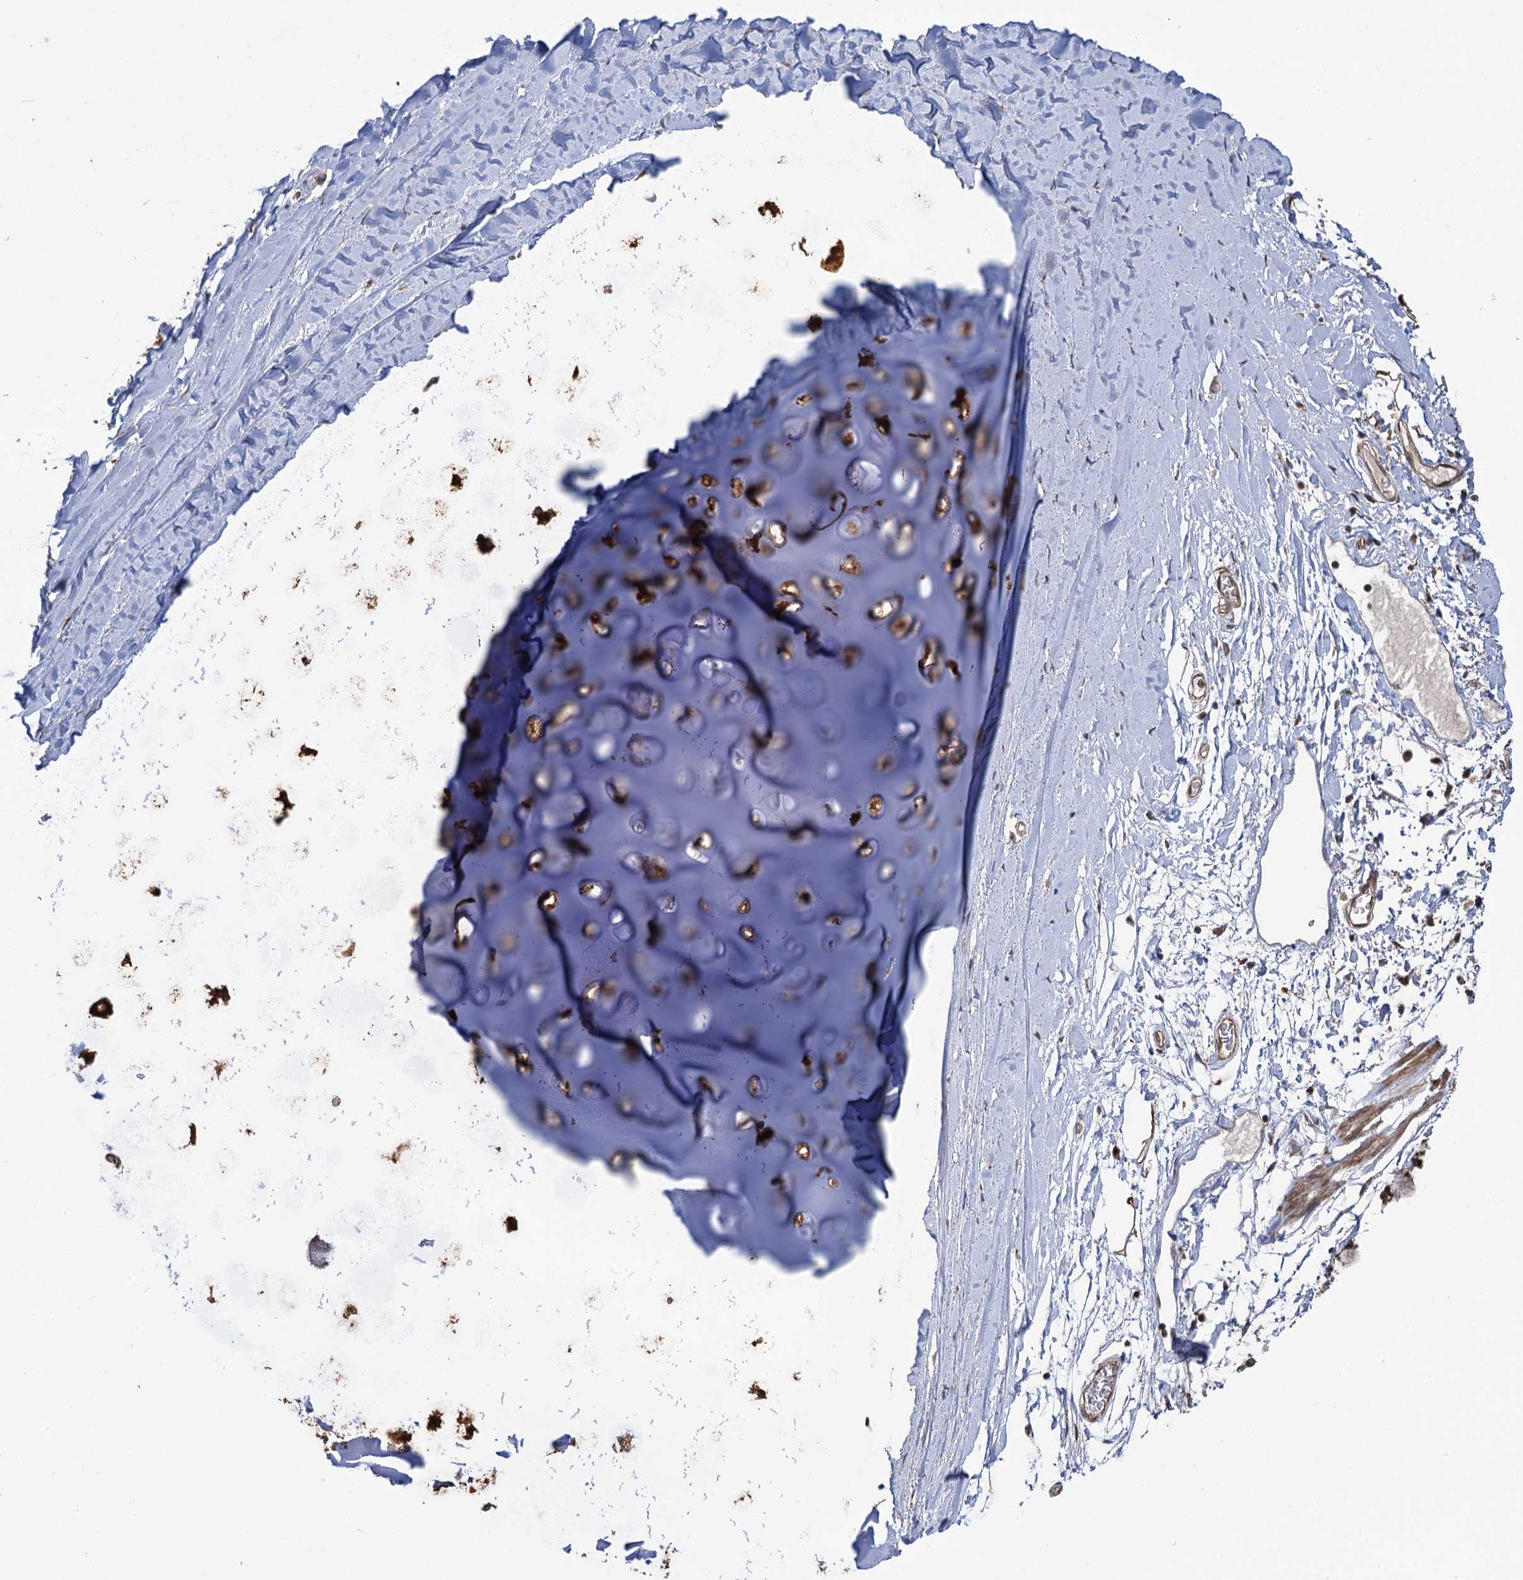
{"staining": {"intensity": "negative", "quantity": "none", "location": "none"}, "tissue": "adipose tissue", "cell_type": "Adipocytes", "image_type": "normal", "snomed": [{"axis": "morphology", "description": "Normal tissue, NOS"}, {"axis": "topography", "description": "Lymph node"}, {"axis": "topography", "description": "Bronchus"}], "caption": "A high-resolution micrograph shows immunohistochemistry (IHC) staining of normal adipose tissue, which exhibits no significant staining in adipocytes.", "gene": "HAUS1", "patient": {"sex": "male", "age": 63}}